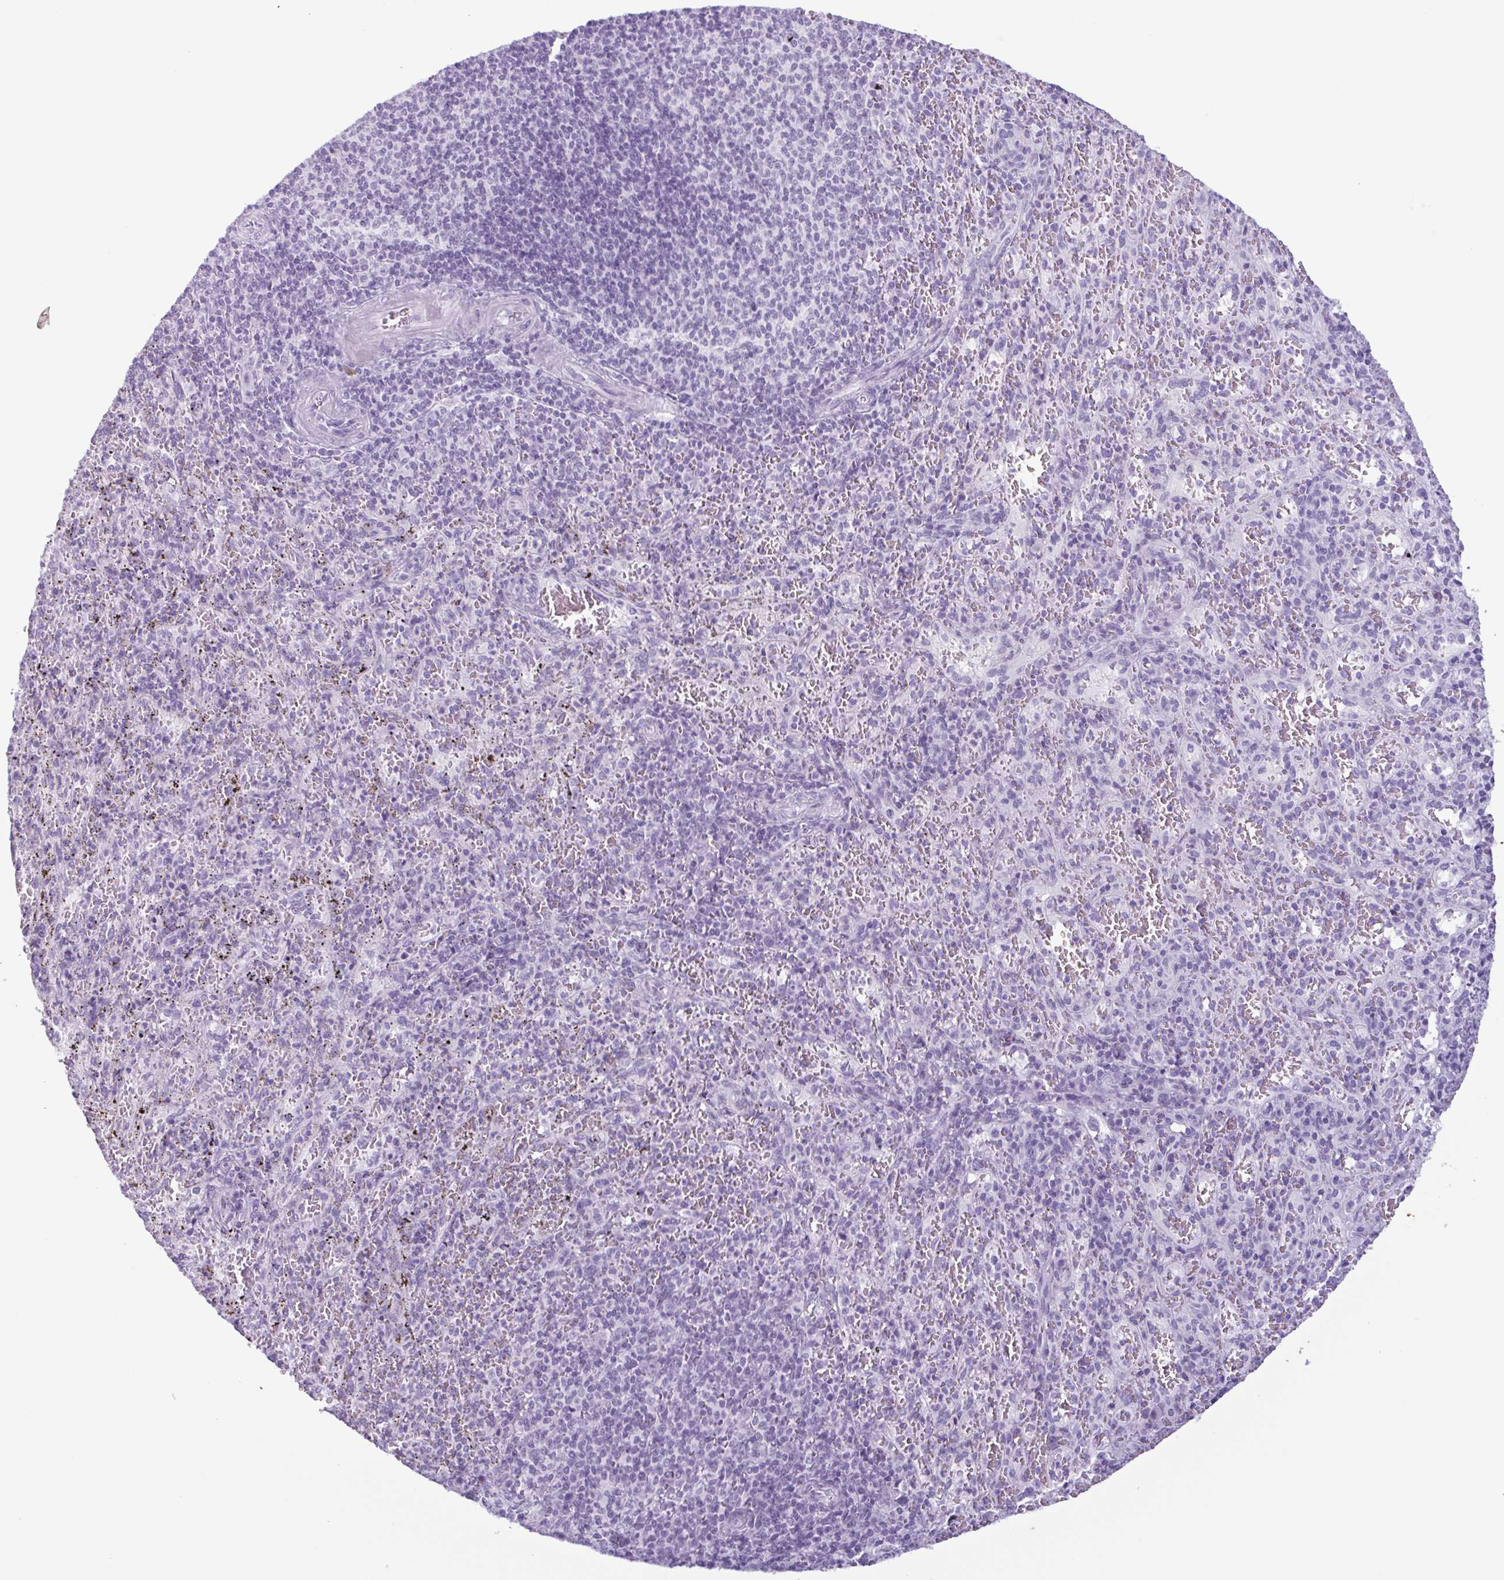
{"staining": {"intensity": "negative", "quantity": "none", "location": "none"}, "tissue": "spleen", "cell_type": "Cells in red pulp", "image_type": "normal", "snomed": [{"axis": "morphology", "description": "Normal tissue, NOS"}, {"axis": "topography", "description": "Spleen"}], "caption": "Immunohistochemistry histopathology image of benign human spleen stained for a protein (brown), which shows no expression in cells in red pulp.", "gene": "LTF", "patient": {"sex": "male", "age": 57}}